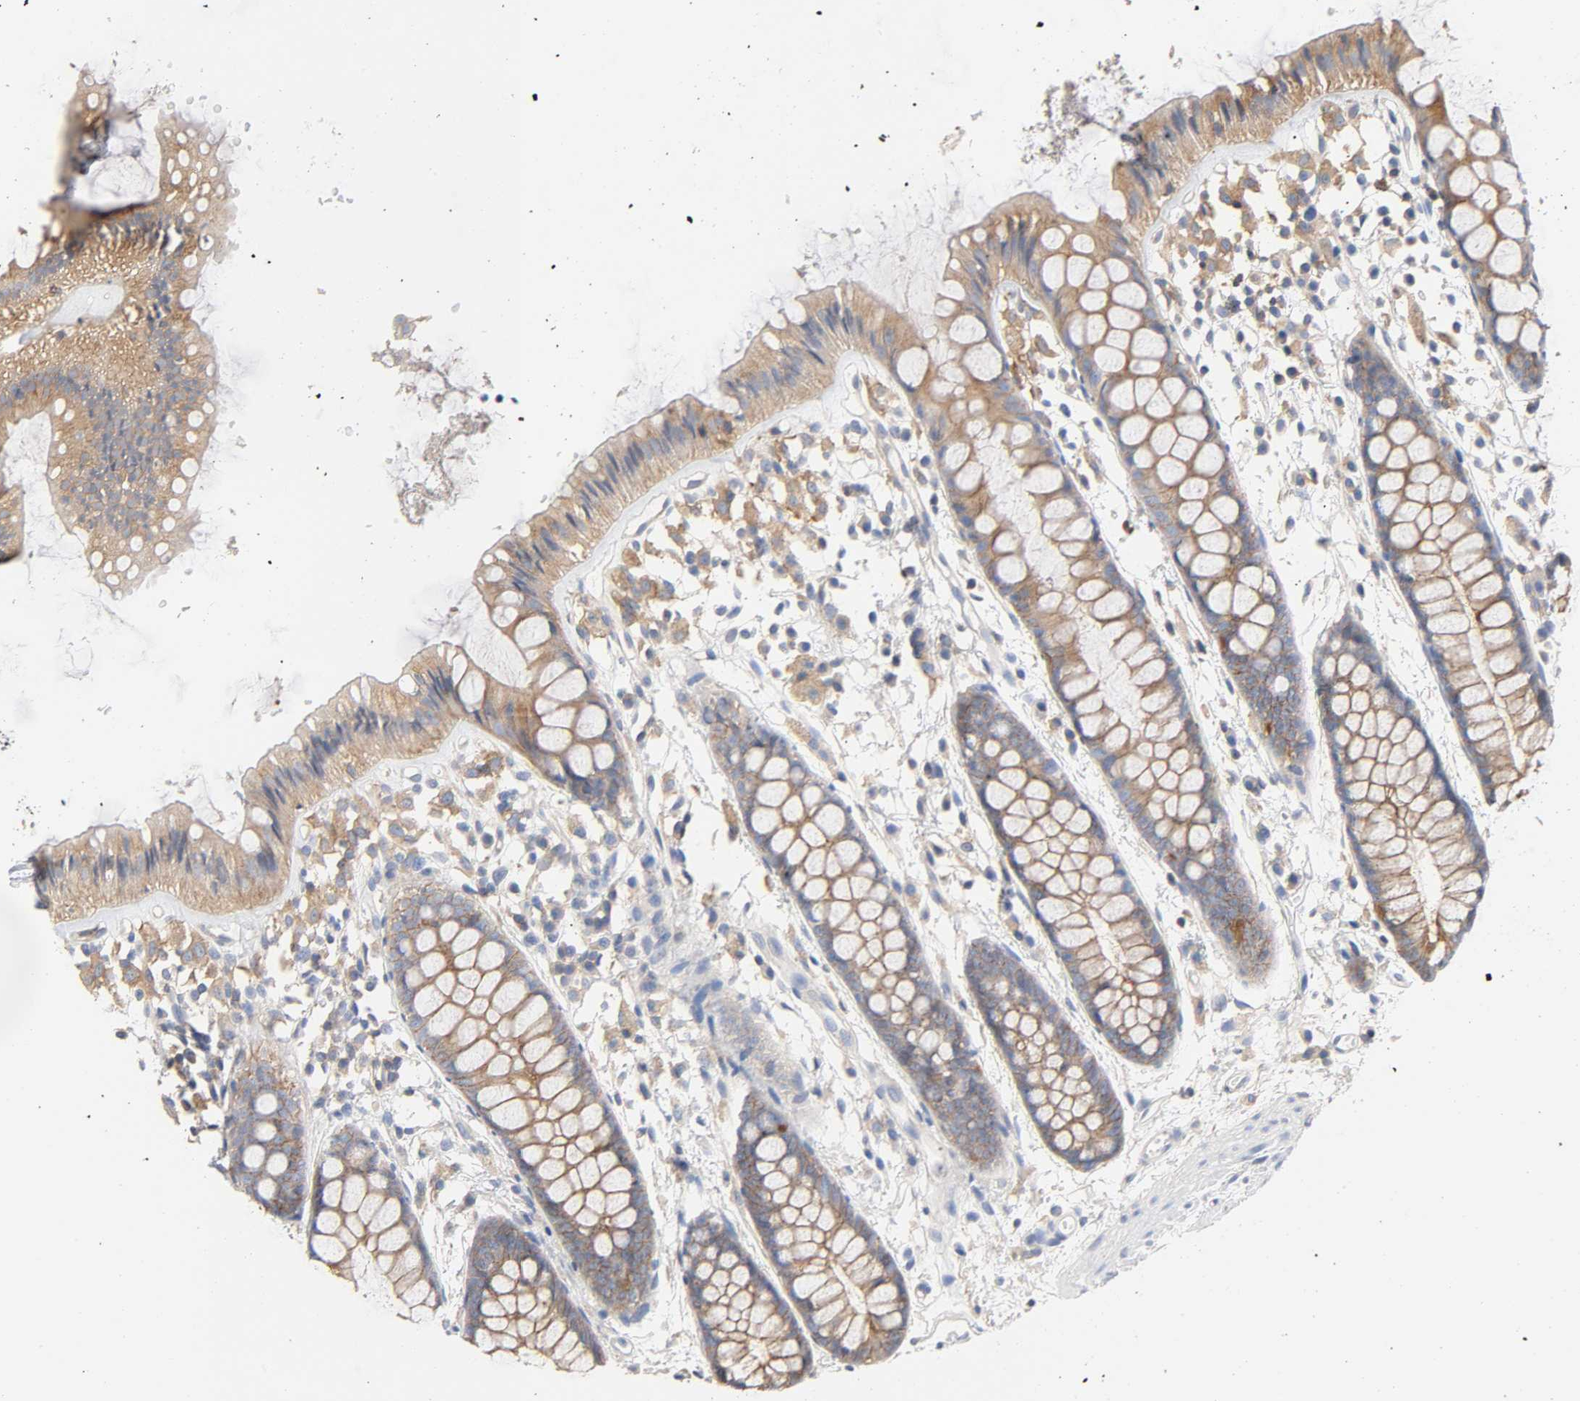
{"staining": {"intensity": "weak", "quantity": ">75%", "location": "cytoplasmic/membranous"}, "tissue": "rectum", "cell_type": "Glandular cells", "image_type": "normal", "snomed": [{"axis": "morphology", "description": "Normal tissue, NOS"}, {"axis": "topography", "description": "Rectum"}], "caption": "Normal rectum demonstrates weak cytoplasmic/membranous expression in about >75% of glandular cells.", "gene": "SRC", "patient": {"sex": "female", "age": 66}}